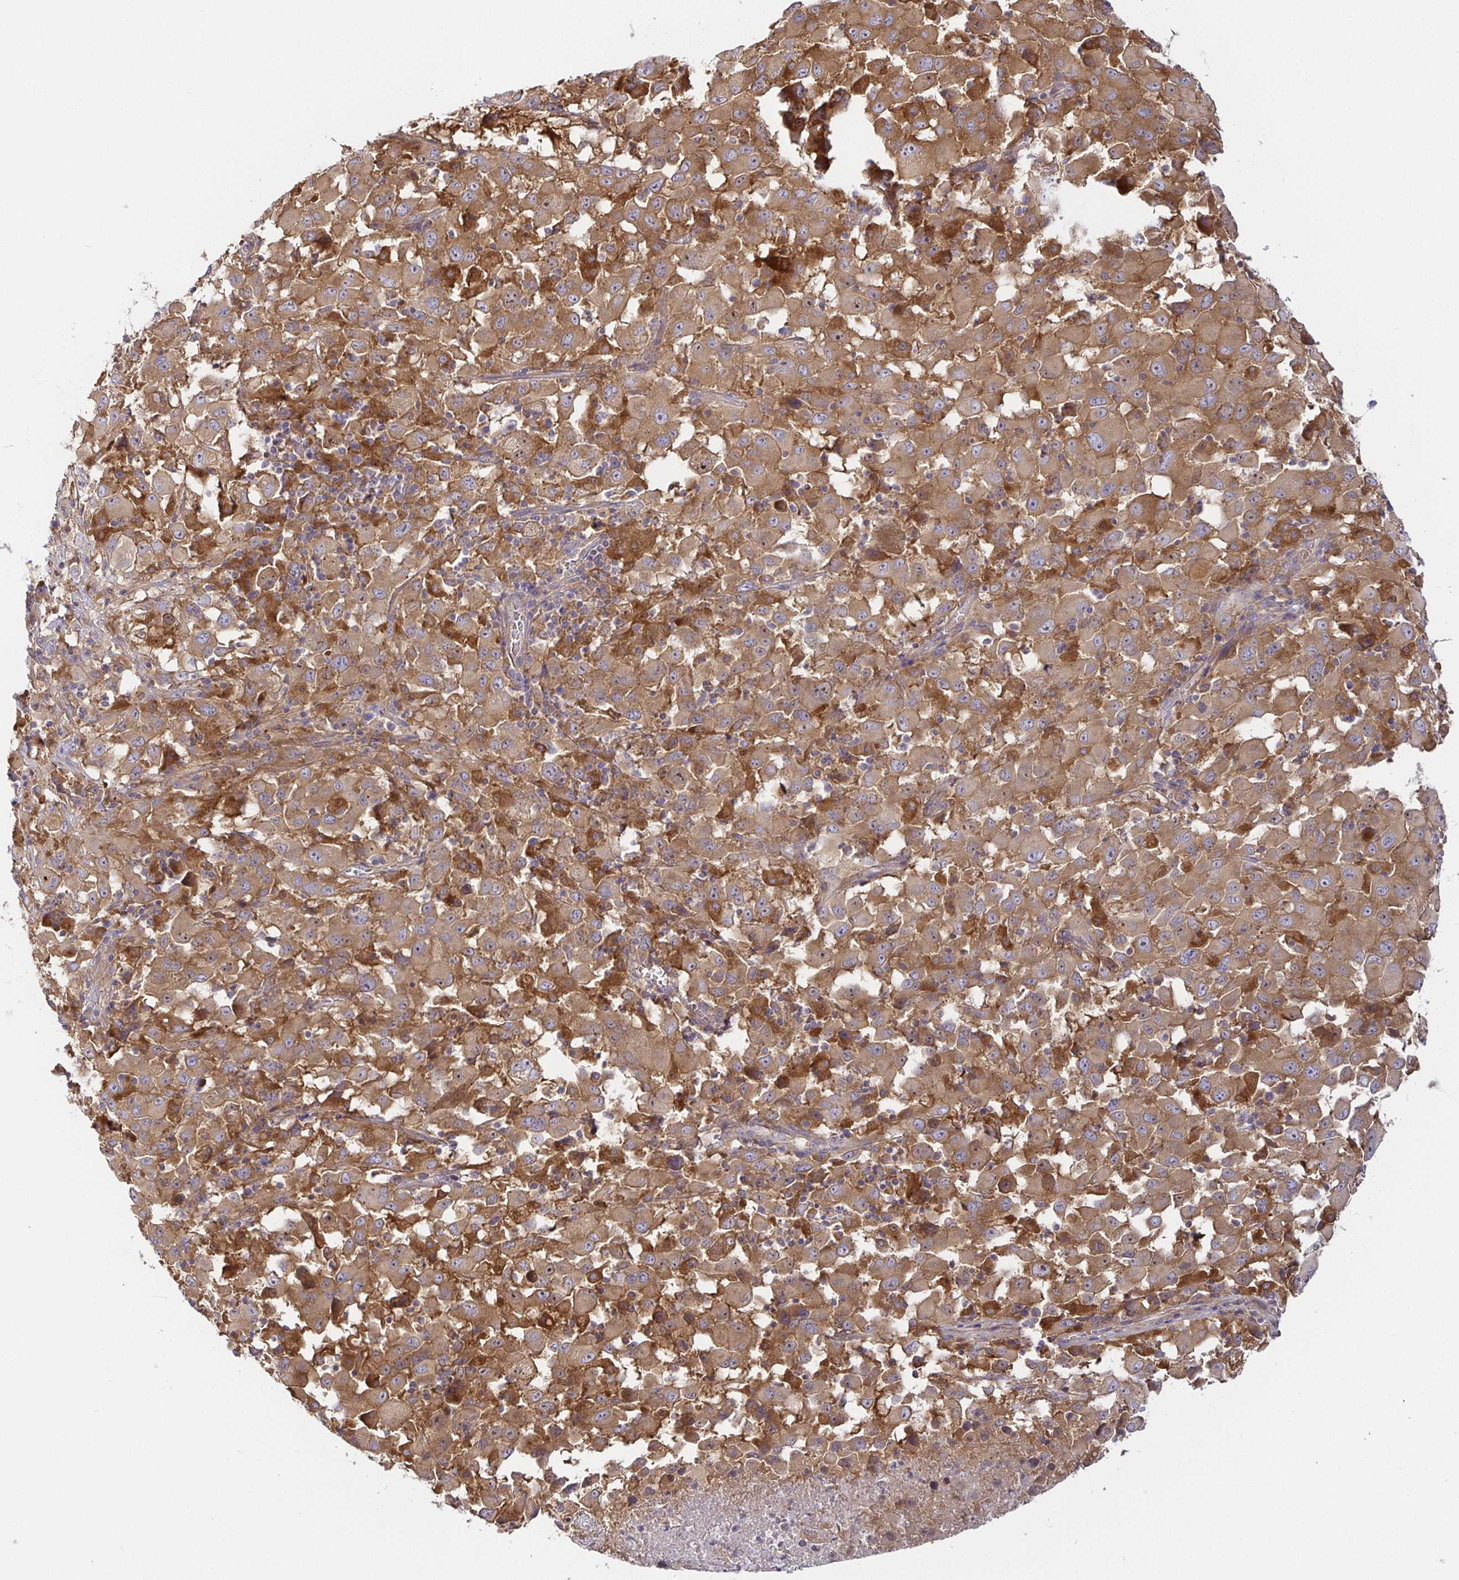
{"staining": {"intensity": "moderate", "quantity": ">75%", "location": "cytoplasmic/membranous"}, "tissue": "melanoma", "cell_type": "Tumor cells", "image_type": "cancer", "snomed": [{"axis": "morphology", "description": "Malignant melanoma, Metastatic site"}, {"axis": "topography", "description": "Soft tissue"}], "caption": "Protein analysis of melanoma tissue exhibits moderate cytoplasmic/membranous expression in about >75% of tumor cells.", "gene": "SNX8", "patient": {"sex": "male", "age": 50}}